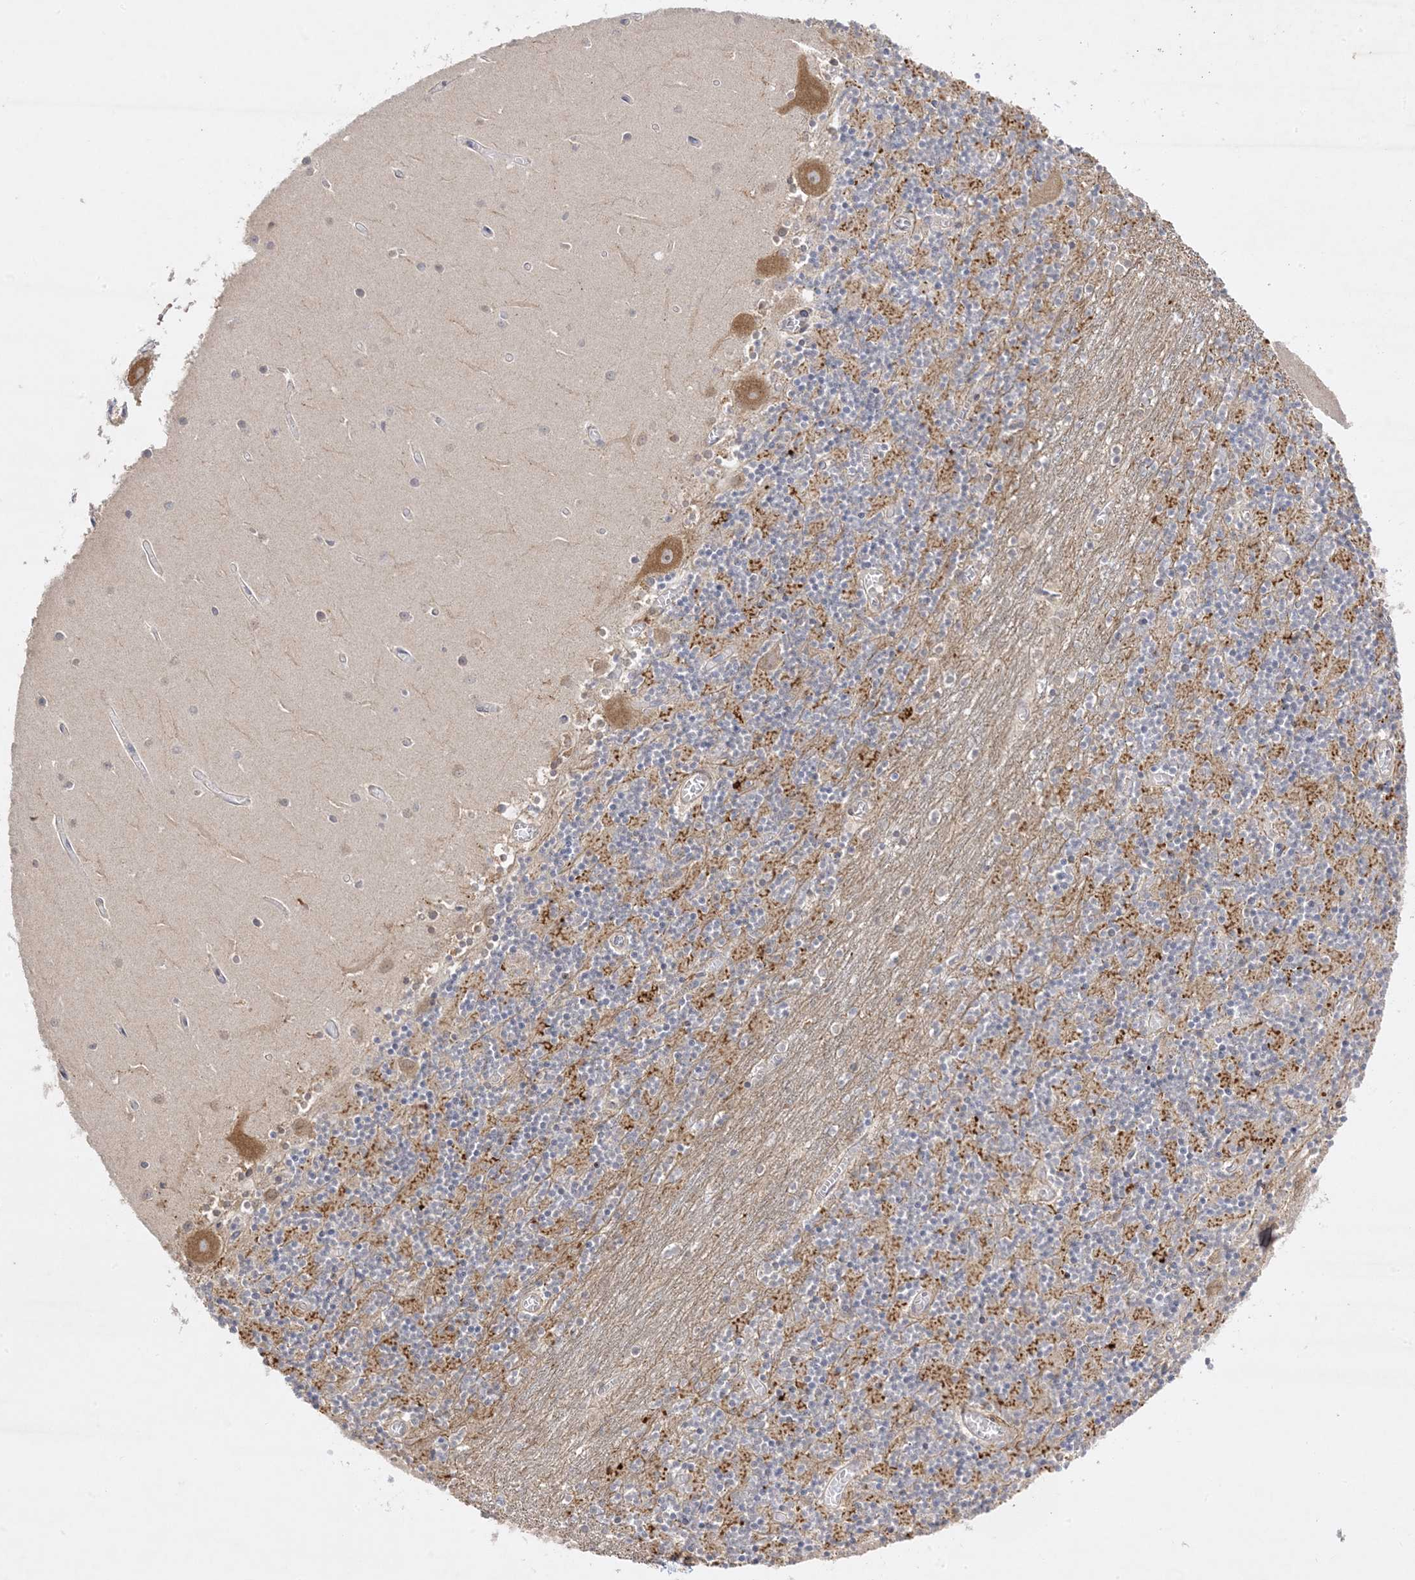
{"staining": {"intensity": "moderate", "quantity": ">75%", "location": "cytoplasmic/membranous"}, "tissue": "cerebellum", "cell_type": "Cells in granular layer", "image_type": "normal", "snomed": [{"axis": "morphology", "description": "Normal tissue, NOS"}, {"axis": "topography", "description": "Cerebellum"}], "caption": "Cells in granular layer exhibit medium levels of moderate cytoplasmic/membranous positivity in about >75% of cells in unremarkable human cerebellum.", "gene": "C2CD2", "patient": {"sex": "female", "age": 28}}